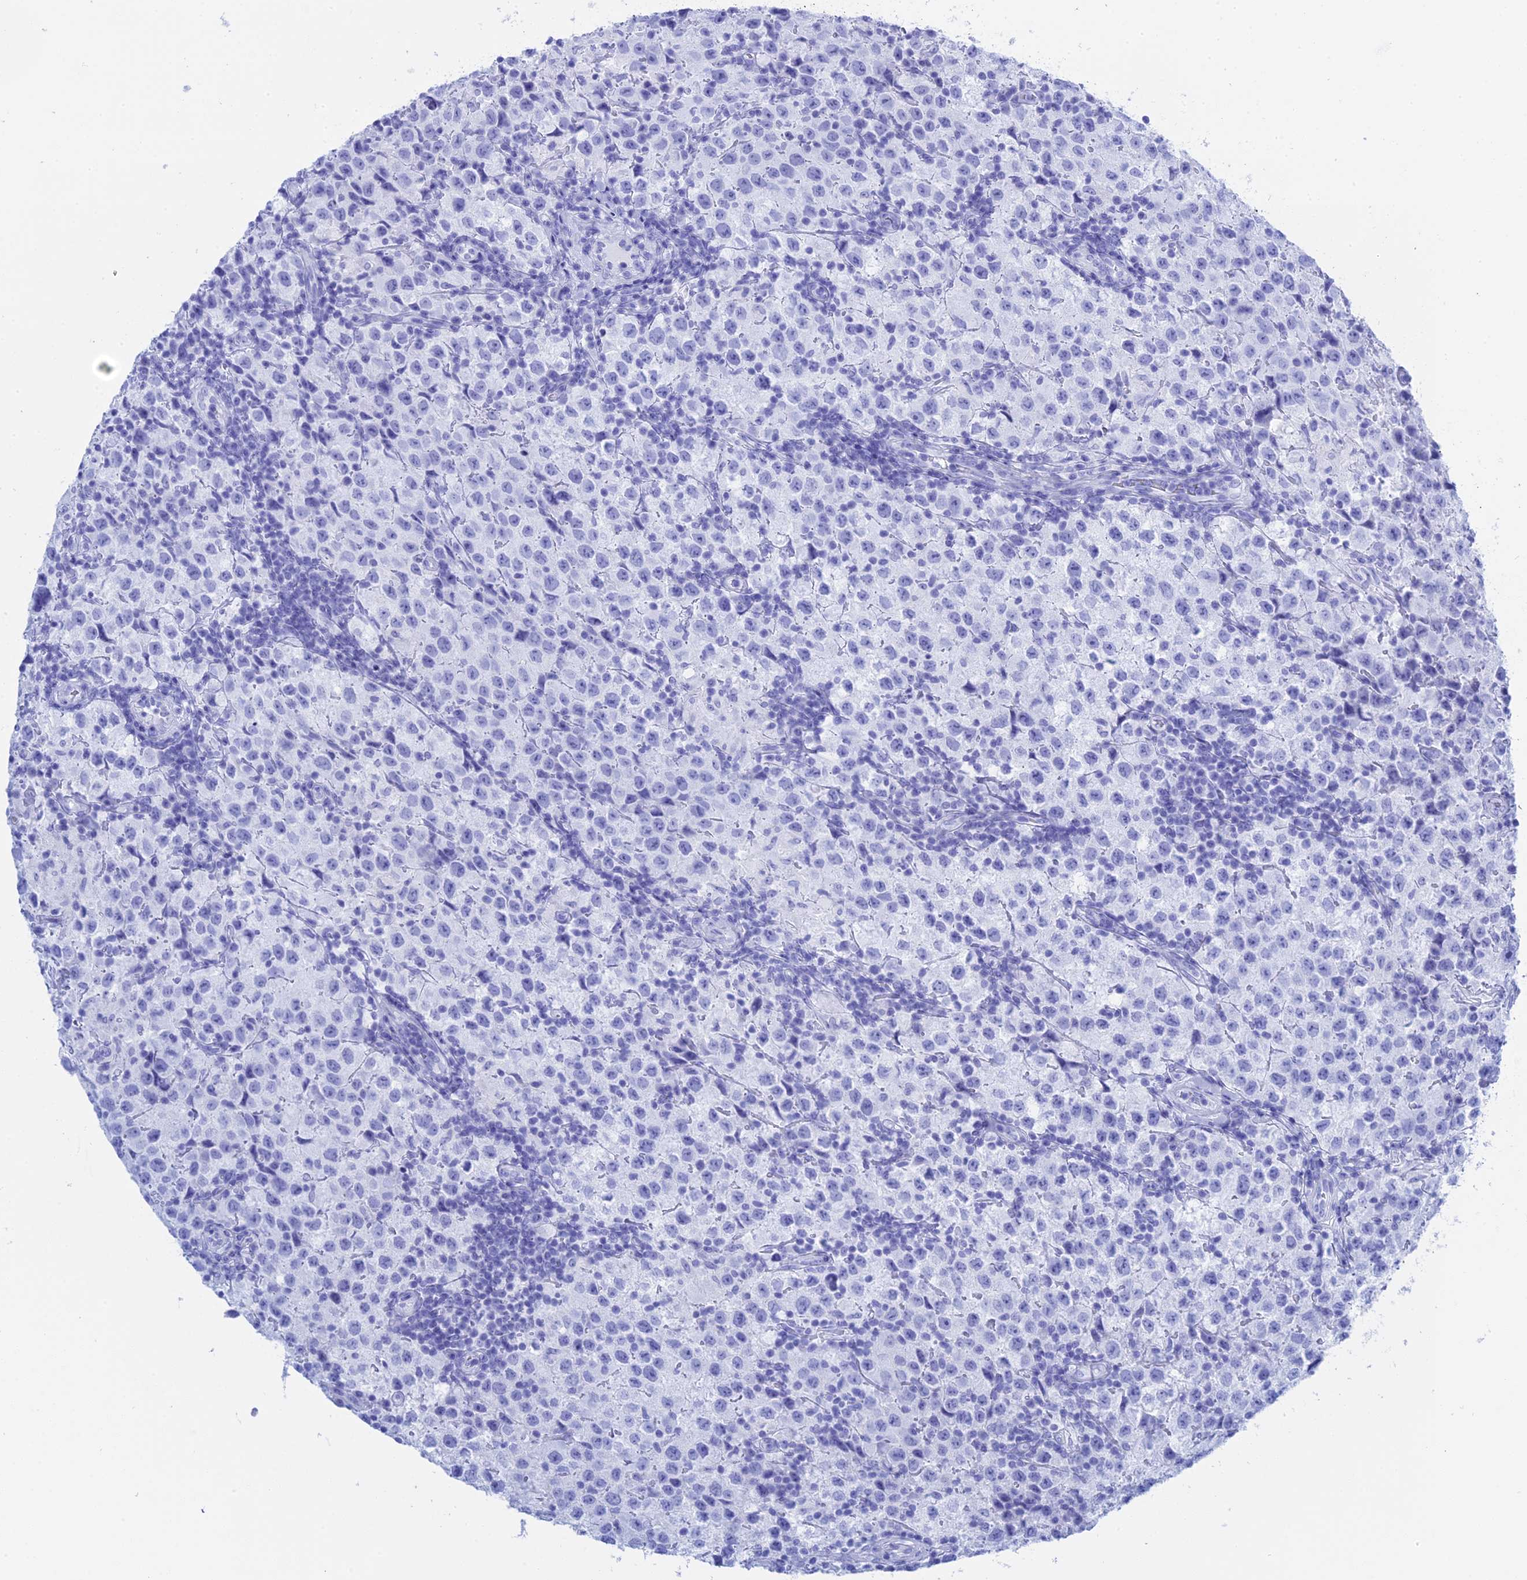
{"staining": {"intensity": "negative", "quantity": "none", "location": "none"}, "tissue": "testis cancer", "cell_type": "Tumor cells", "image_type": "cancer", "snomed": [{"axis": "morphology", "description": "Seminoma, NOS"}, {"axis": "morphology", "description": "Carcinoma, Embryonal, NOS"}, {"axis": "topography", "description": "Testis"}], "caption": "High power microscopy histopathology image of an immunohistochemistry (IHC) image of testis cancer, revealing no significant staining in tumor cells. (DAB immunohistochemistry with hematoxylin counter stain).", "gene": "TEX101", "patient": {"sex": "male", "age": 41}}